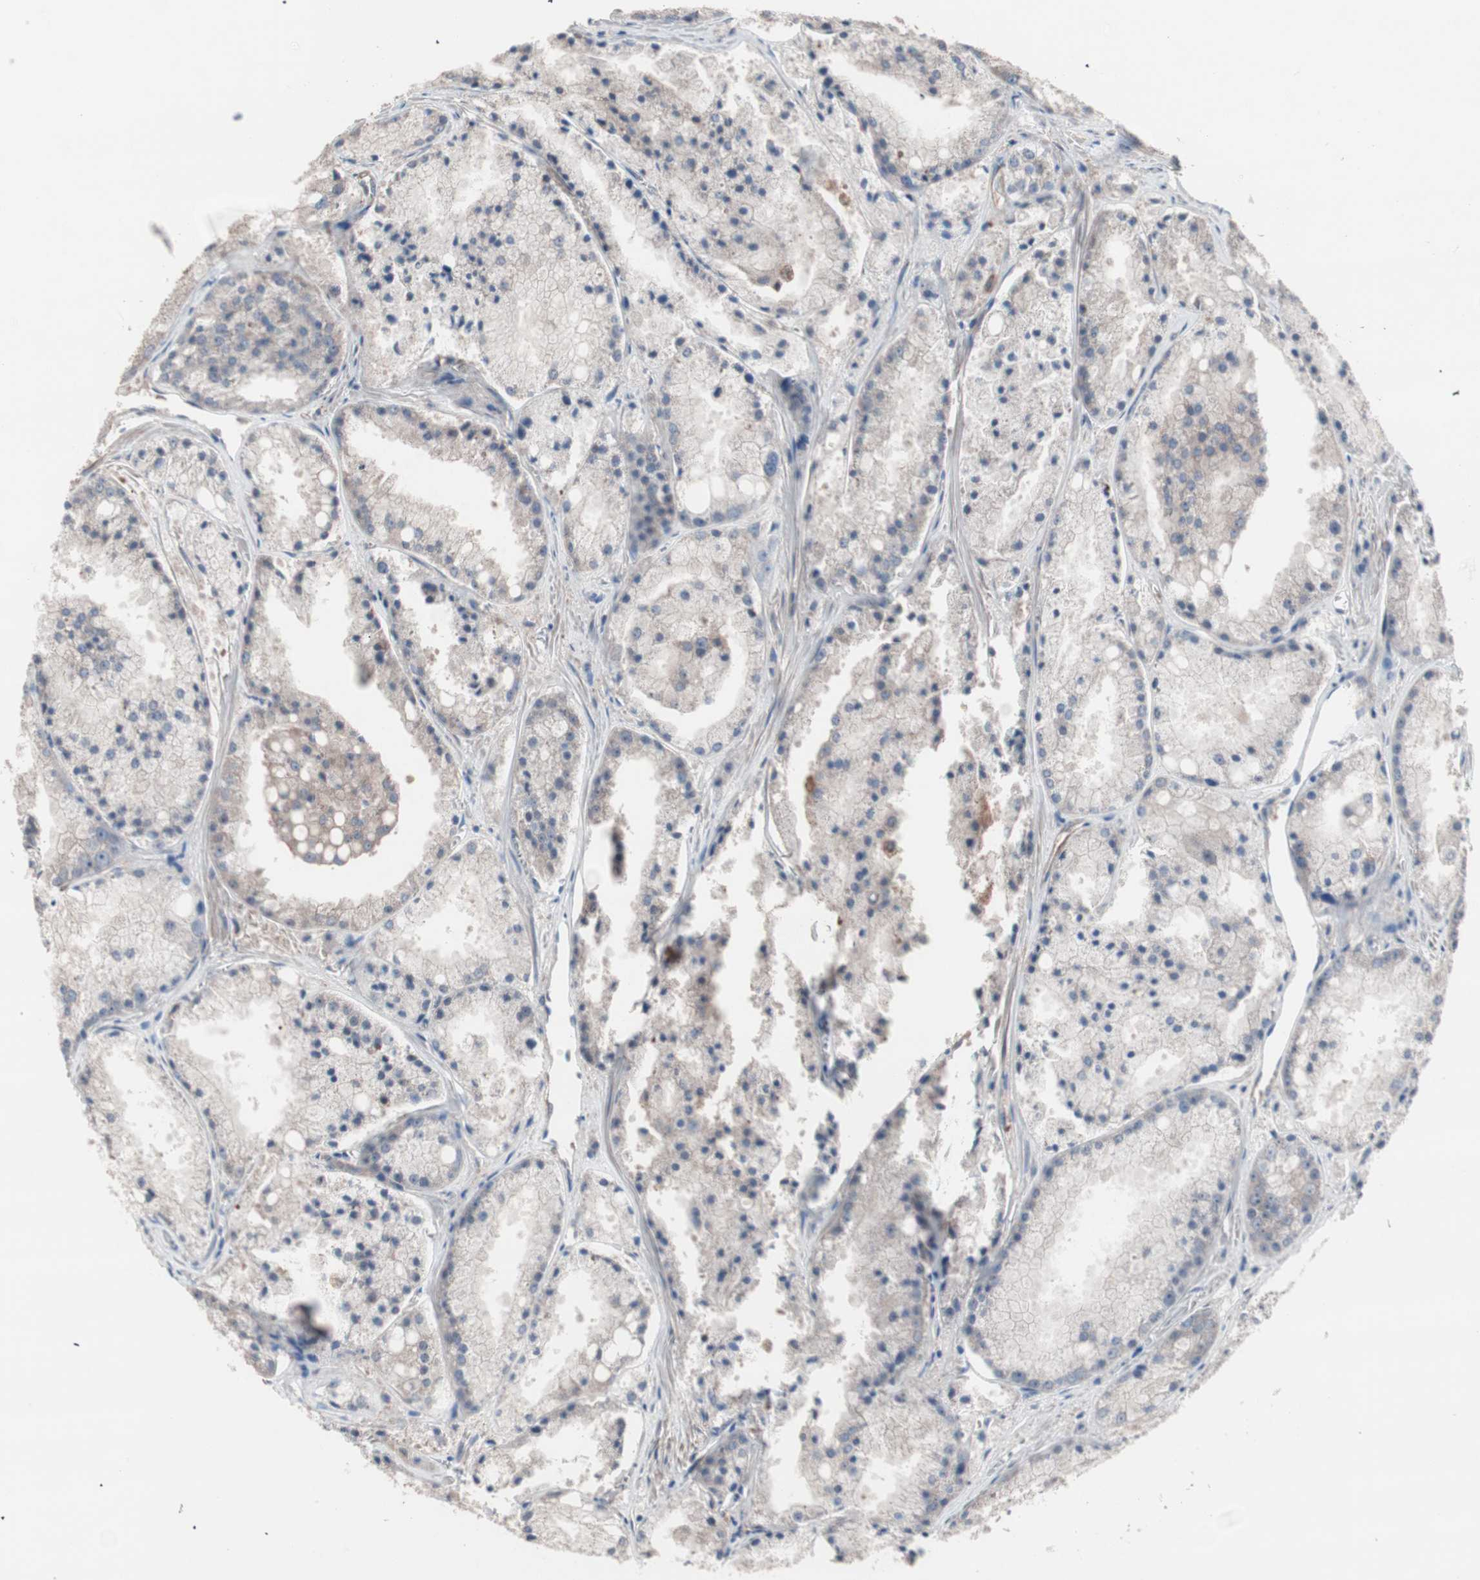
{"staining": {"intensity": "negative", "quantity": "none", "location": "none"}, "tissue": "prostate cancer", "cell_type": "Tumor cells", "image_type": "cancer", "snomed": [{"axis": "morphology", "description": "Adenocarcinoma, Low grade"}, {"axis": "topography", "description": "Prostate"}], "caption": "This is an immunohistochemistry photomicrograph of human low-grade adenocarcinoma (prostate). There is no staining in tumor cells.", "gene": "ATG7", "patient": {"sex": "male", "age": 64}}